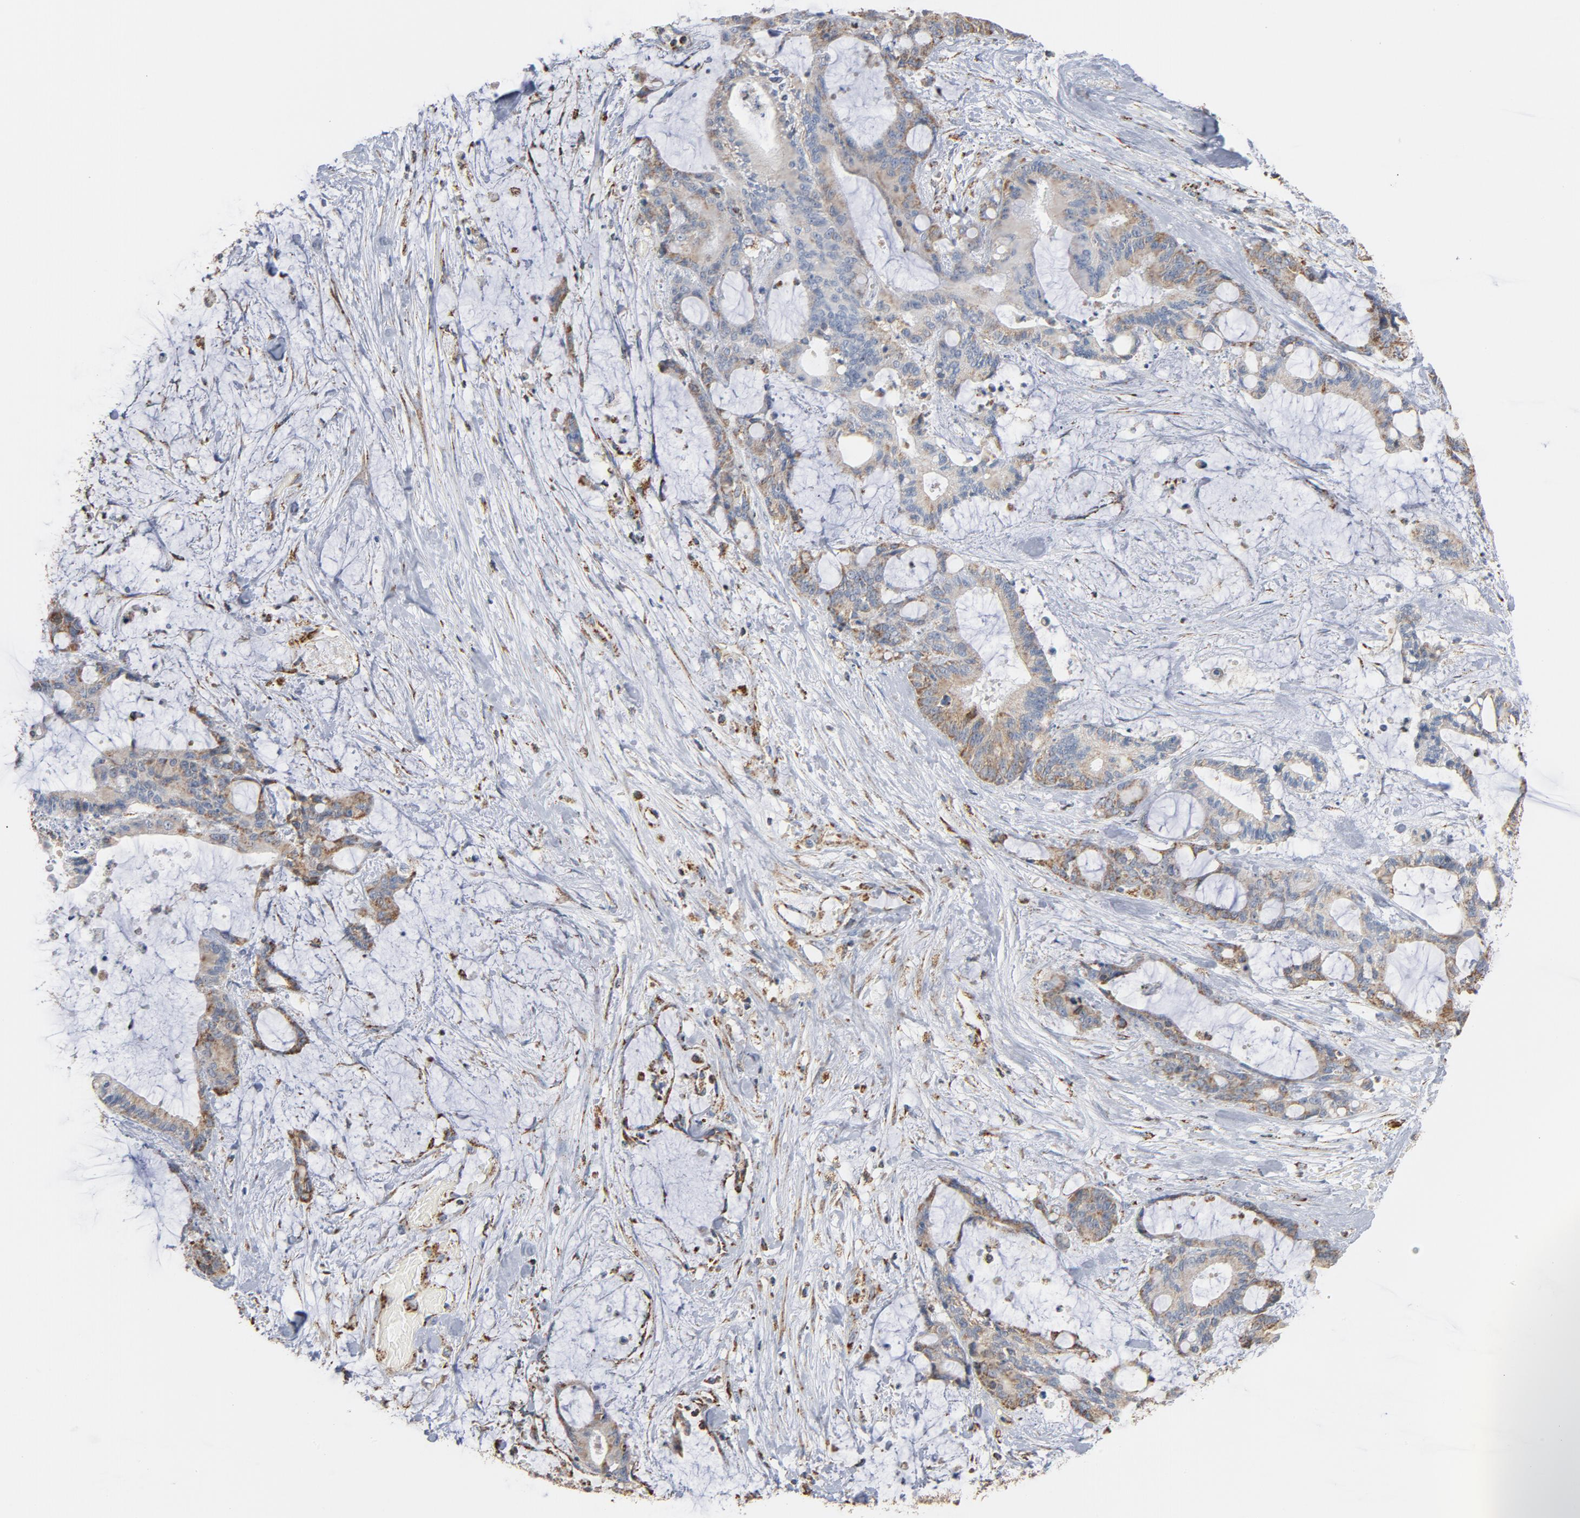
{"staining": {"intensity": "weak", "quantity": "25%-75%", "location": "cytoplasmic/membranous"}, "tissue": "liver cancer", "cell_type": "Tumor cells", "image_type": "cancer", "snomed": [{"axis": "morphology", "description": "Cholangiocarcinoma"}, {"axis": "topography", "description": "Liver"}], "caption": "Protein staining demonstrates weak cytoplasmic/membranous expression in about 25%-75% of tumor cells in cholangiocarcinoma (liver).", "gene": "NDUFS4", "patient": {"sex": "female", "age": 73}}